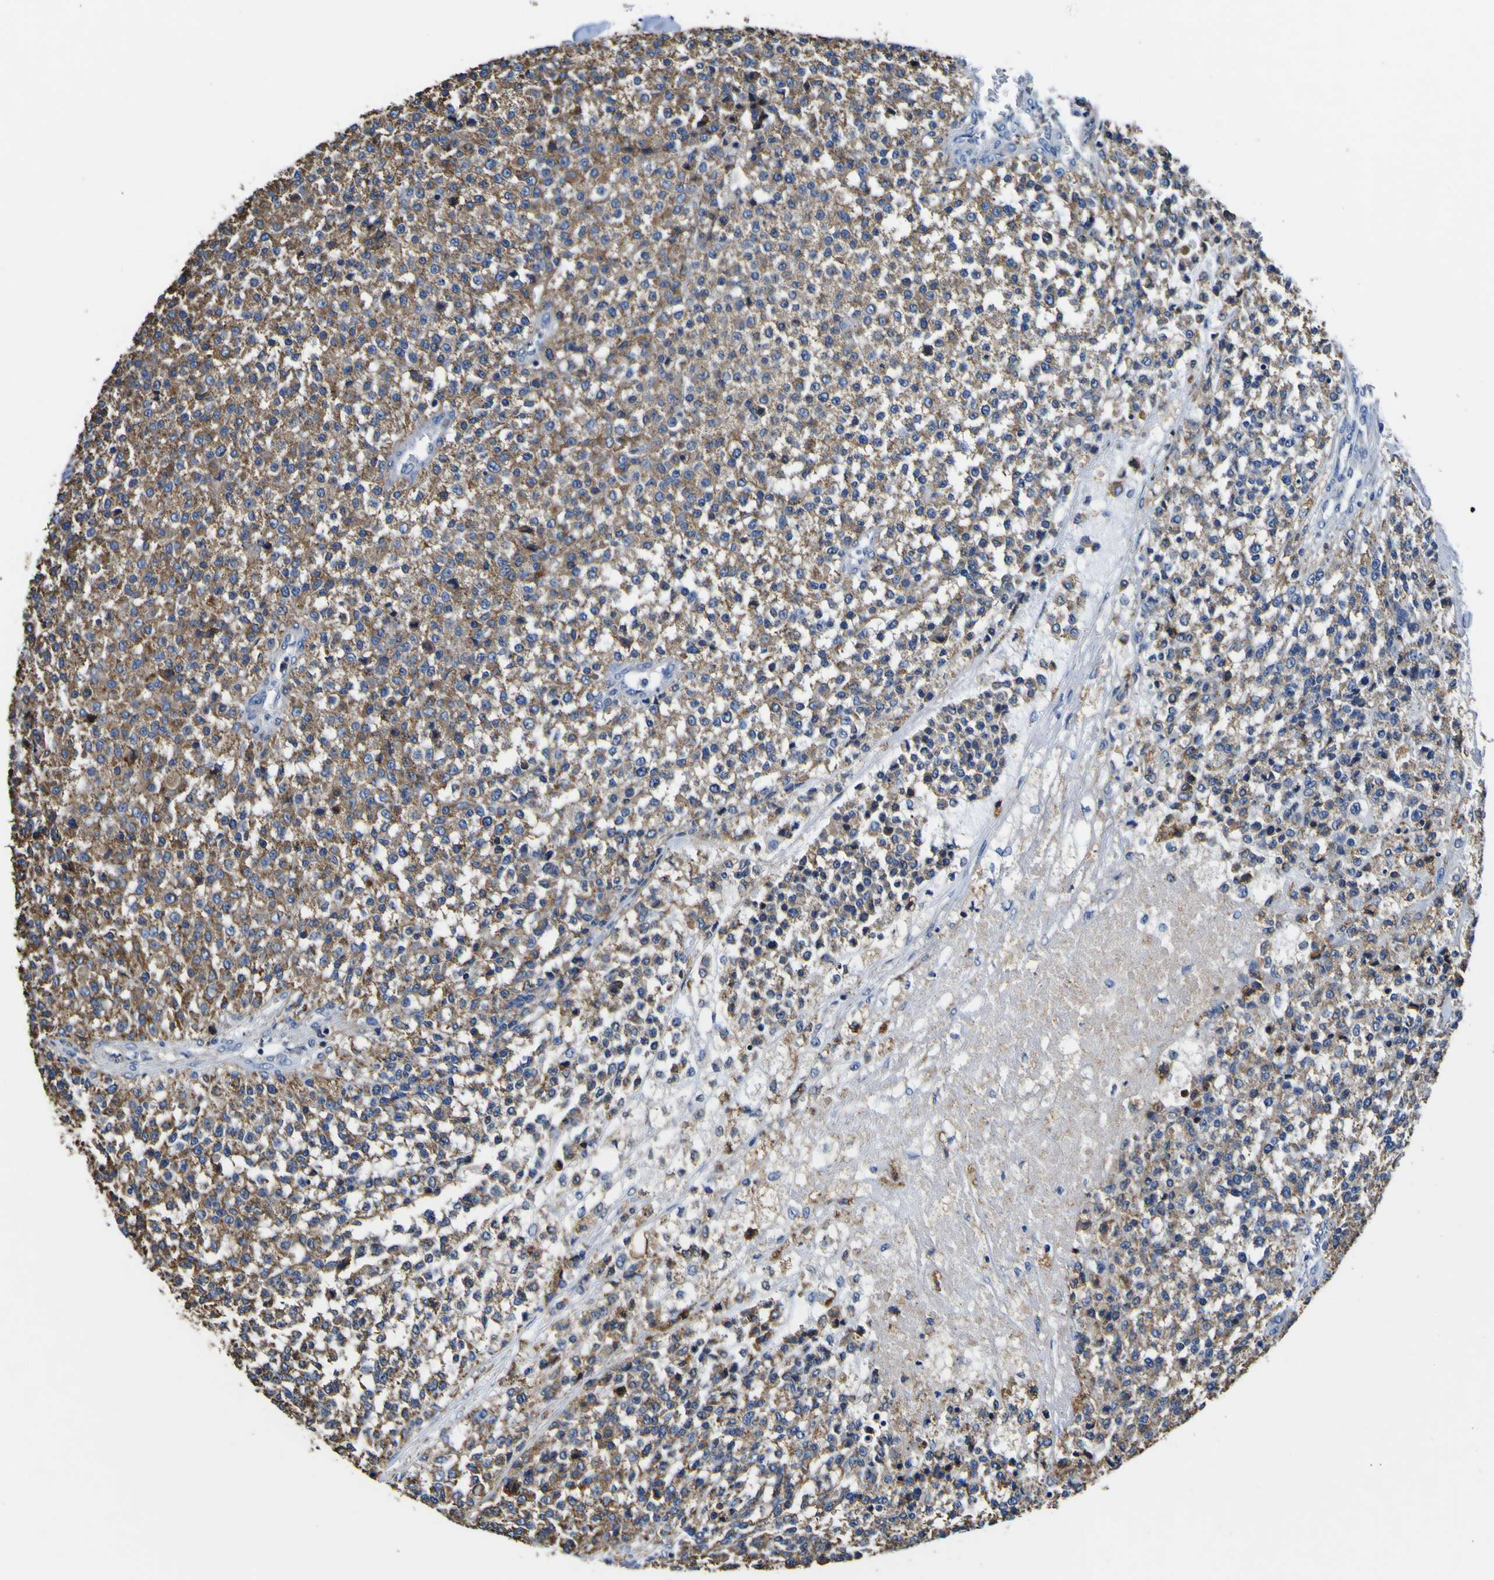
{"staining": {"intensity": "moderate", "quantity": ">75%", "location": "cytoplasmic/membranous"}, "tissue": "testis cancer", "cell_type": "Tumor cells", "image_type": "cancer", "snomed": [{"axis": "morphology", "description": "Seminoma, NOS"}, {"axis": "topography", "description": "Testis"}], "caption": "A high-resolution histopathology image shows immunohistochemistry (IHC) staining of seminoma (testis), which reveals moderate cytoplasmic/membranous positivity in about >75% of tumor cells.", "gene": "PXDN", "patient": {"sex": "male", "age": 59}}